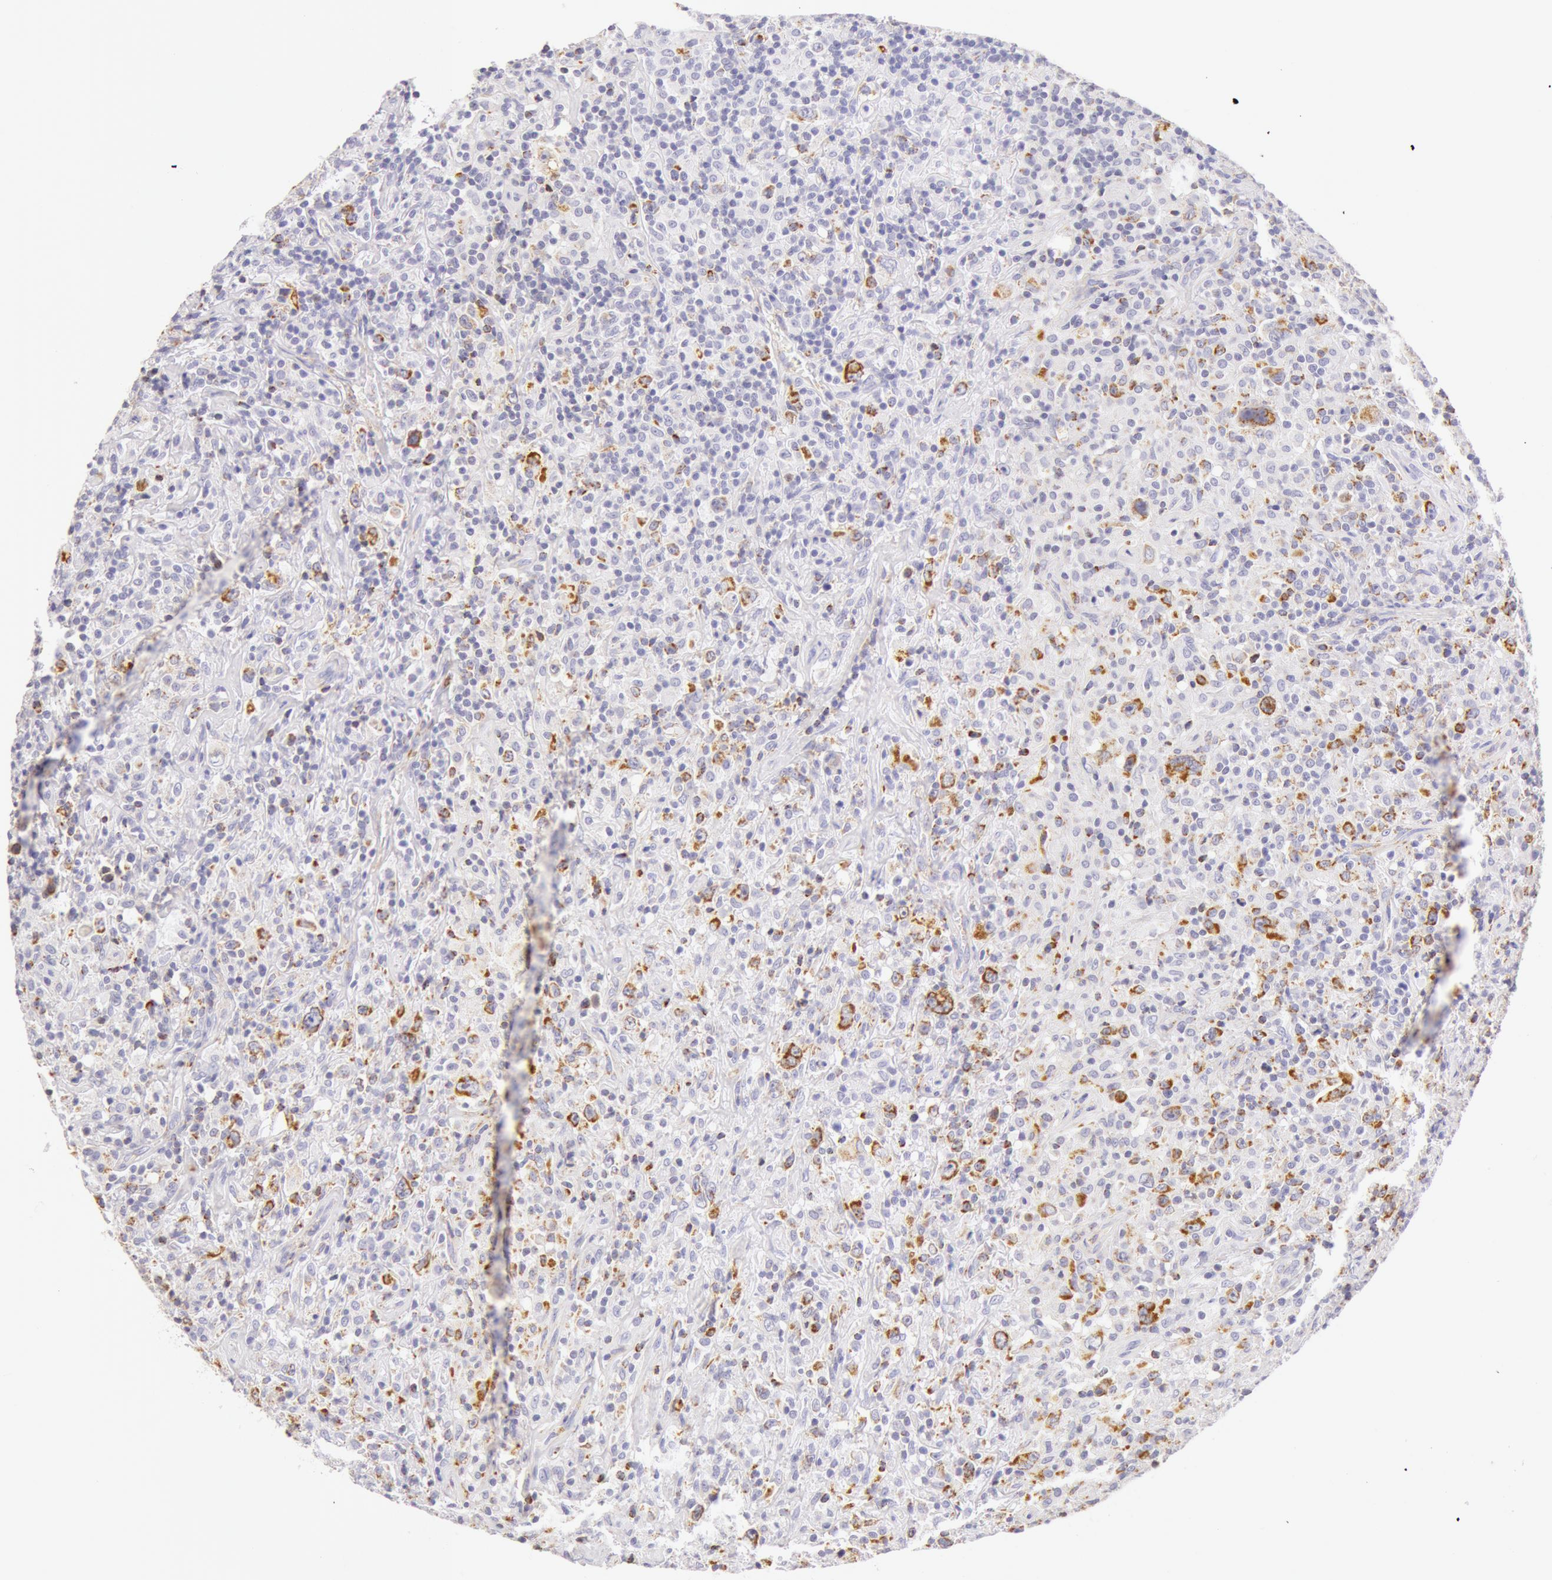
{"staining": {"intensity": "moderate", "quantity": "<25%", "location": "cytoplasmic/membranous"}, "tissue": "lymphoma", "cell_type": "Tumor cells", "image_type": "cancer", "snomed": [{"axis": "morphology", "description": "Hodgkin's disease, NOS"}, {"axis": "topography", "description": "Lymph node"}], "caption": "A high-resolution histopathology image shows immunohistochemistry staining of Hodgkin's disease, which demonstrates moderate cytoplasmic/membranous expression in about <25% of tumor cells. The staining was performed using DAB, with brown indicating positive protein expression. Nuclei are stained blue with hematoxylin.", "gene": "ATP5F1B", "patient": {"sex": "male", "age": 46}}